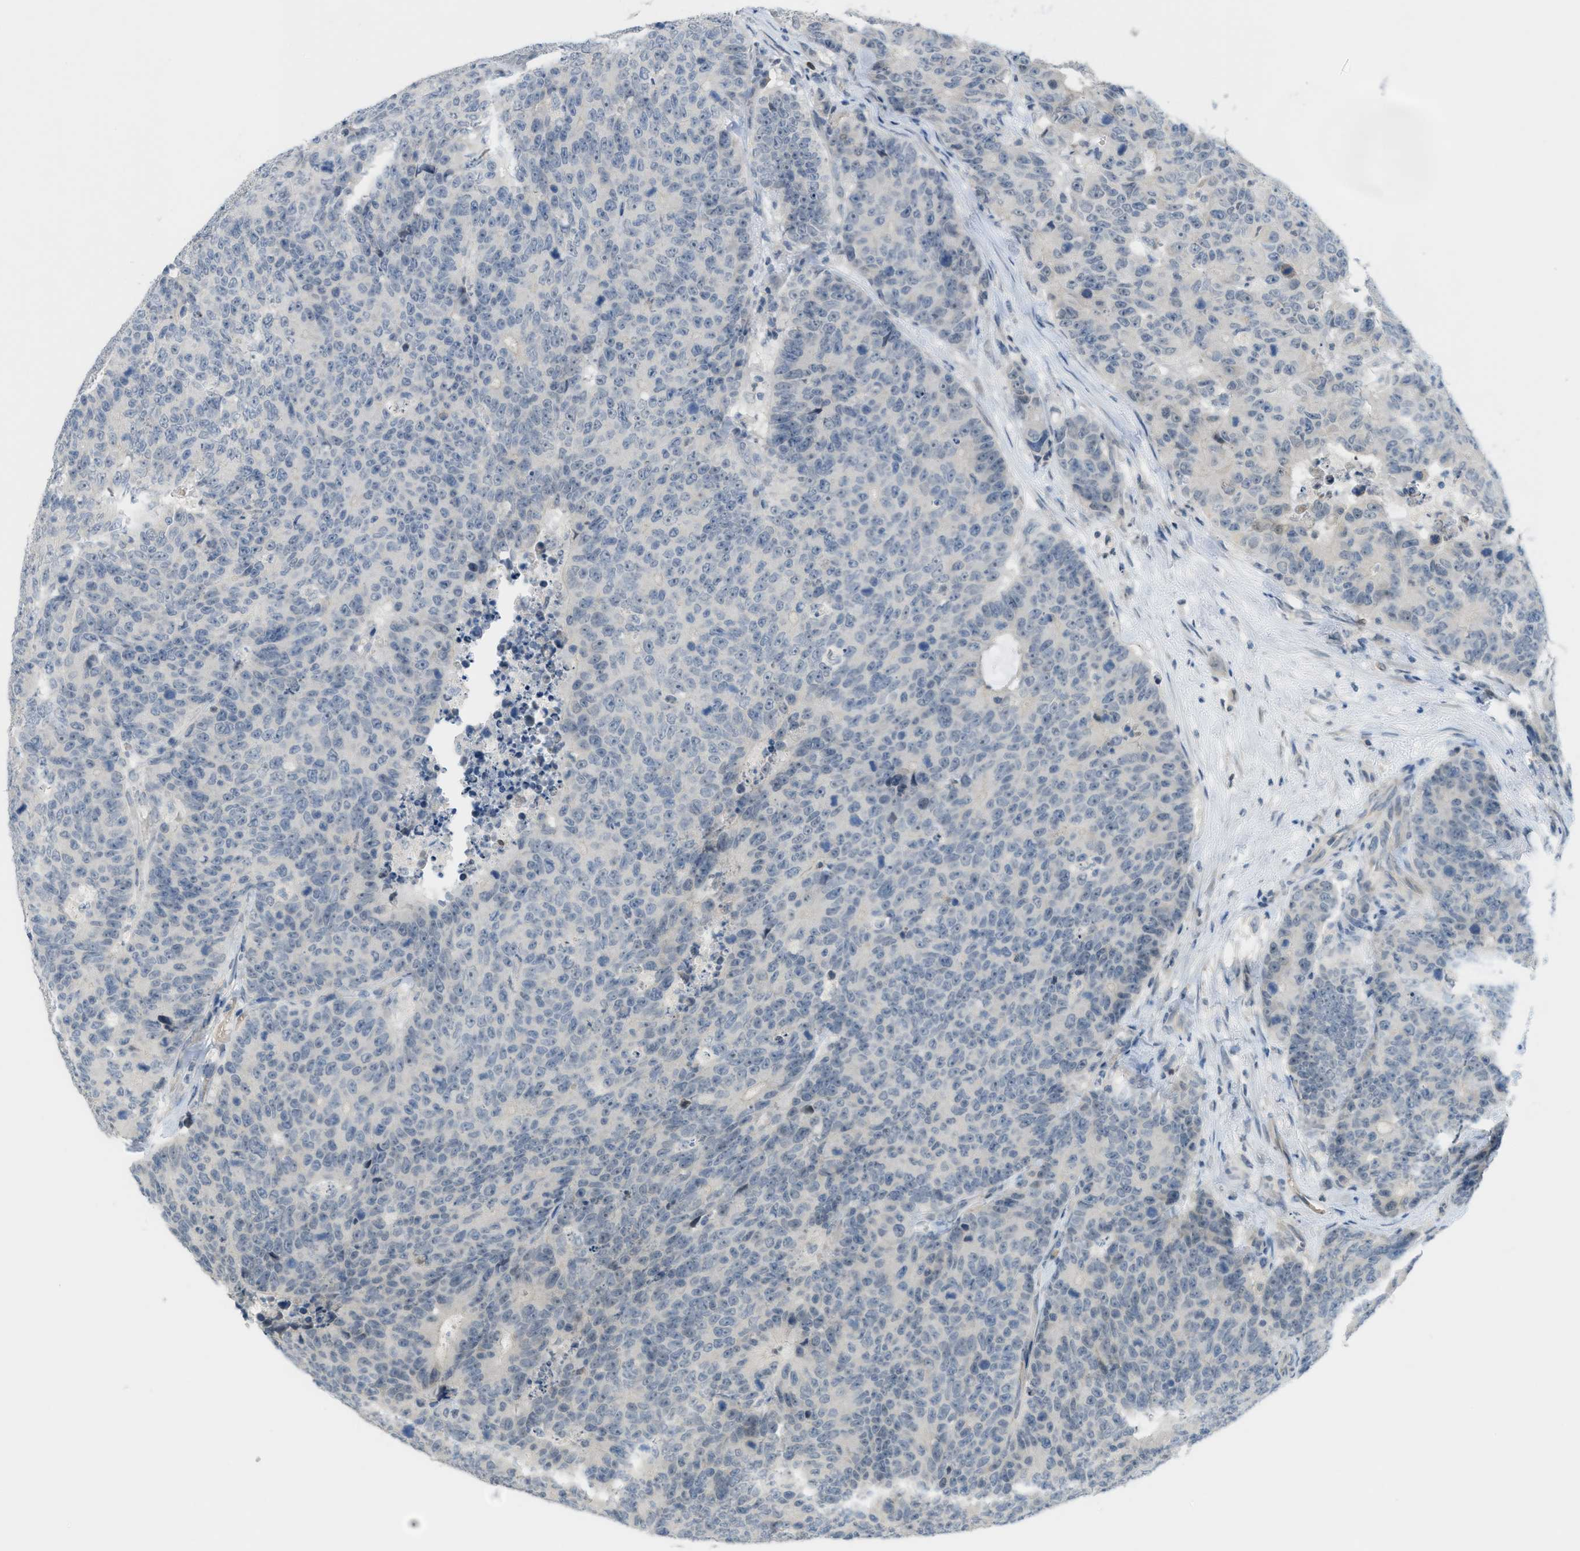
{"staining": {"intensity": "negative", "quantity": "none", "location": "none"}, "tissue": "colorectal cancer", "cell_type": "Tumor cells", "image_type": "cancer", "snomed": [{"axis": "morphology", "description": "Adenocarcinoma, NOS"}, {"axis": "topography", "description": "Colon"}], "caption": "High power microscopy image of an immunohistochemistry histopathology image of adenocarcinoma (colorectal), revealing no significant staining in tumor cells.", "gene": "TXNDC2", "patient": {"sex": "female", "age": 86}}